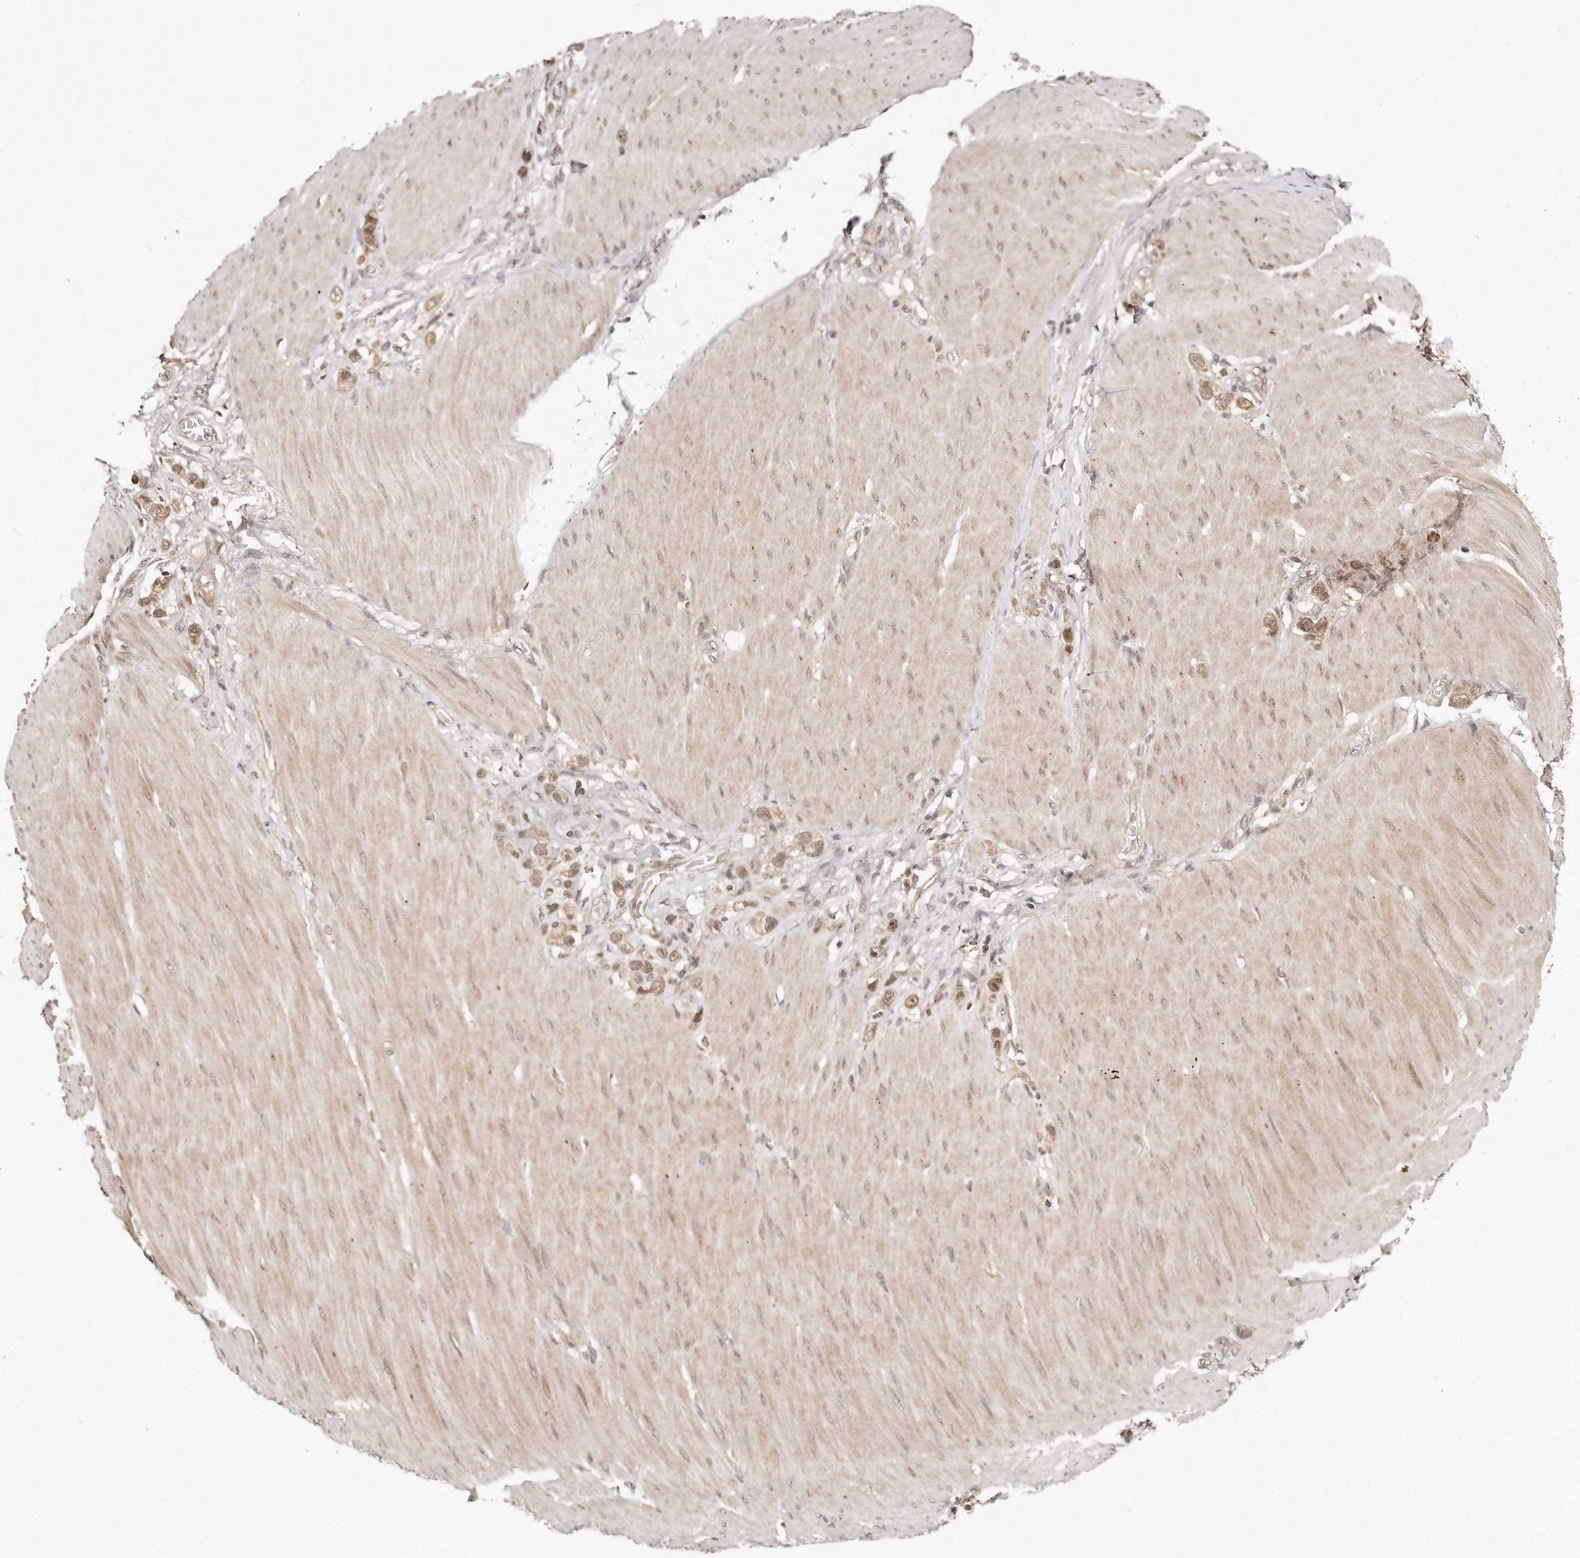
{"staining": {"intensity": "moderate", "quantity": ">75%", "location": "cytoplasmic/membranous,nuclear"}, "tissue": "stomach cancer", "cell_type": "Tumor cells", "image_type": "cancer", "snomed": [{"axis": "morphology", "description": "Adenocarcinoma, NOS"}, {"axis": "topography", "description": "Stomach"}], "caption": "Moderate cytoplasmic/membranous and nuclear positivity for a protein is appreciated in approximately >75% of tumor cells of stomach adenocarcinoma using IHC.", "gene": "SOX4", "patient": {"sex": "female", "age": 65}}